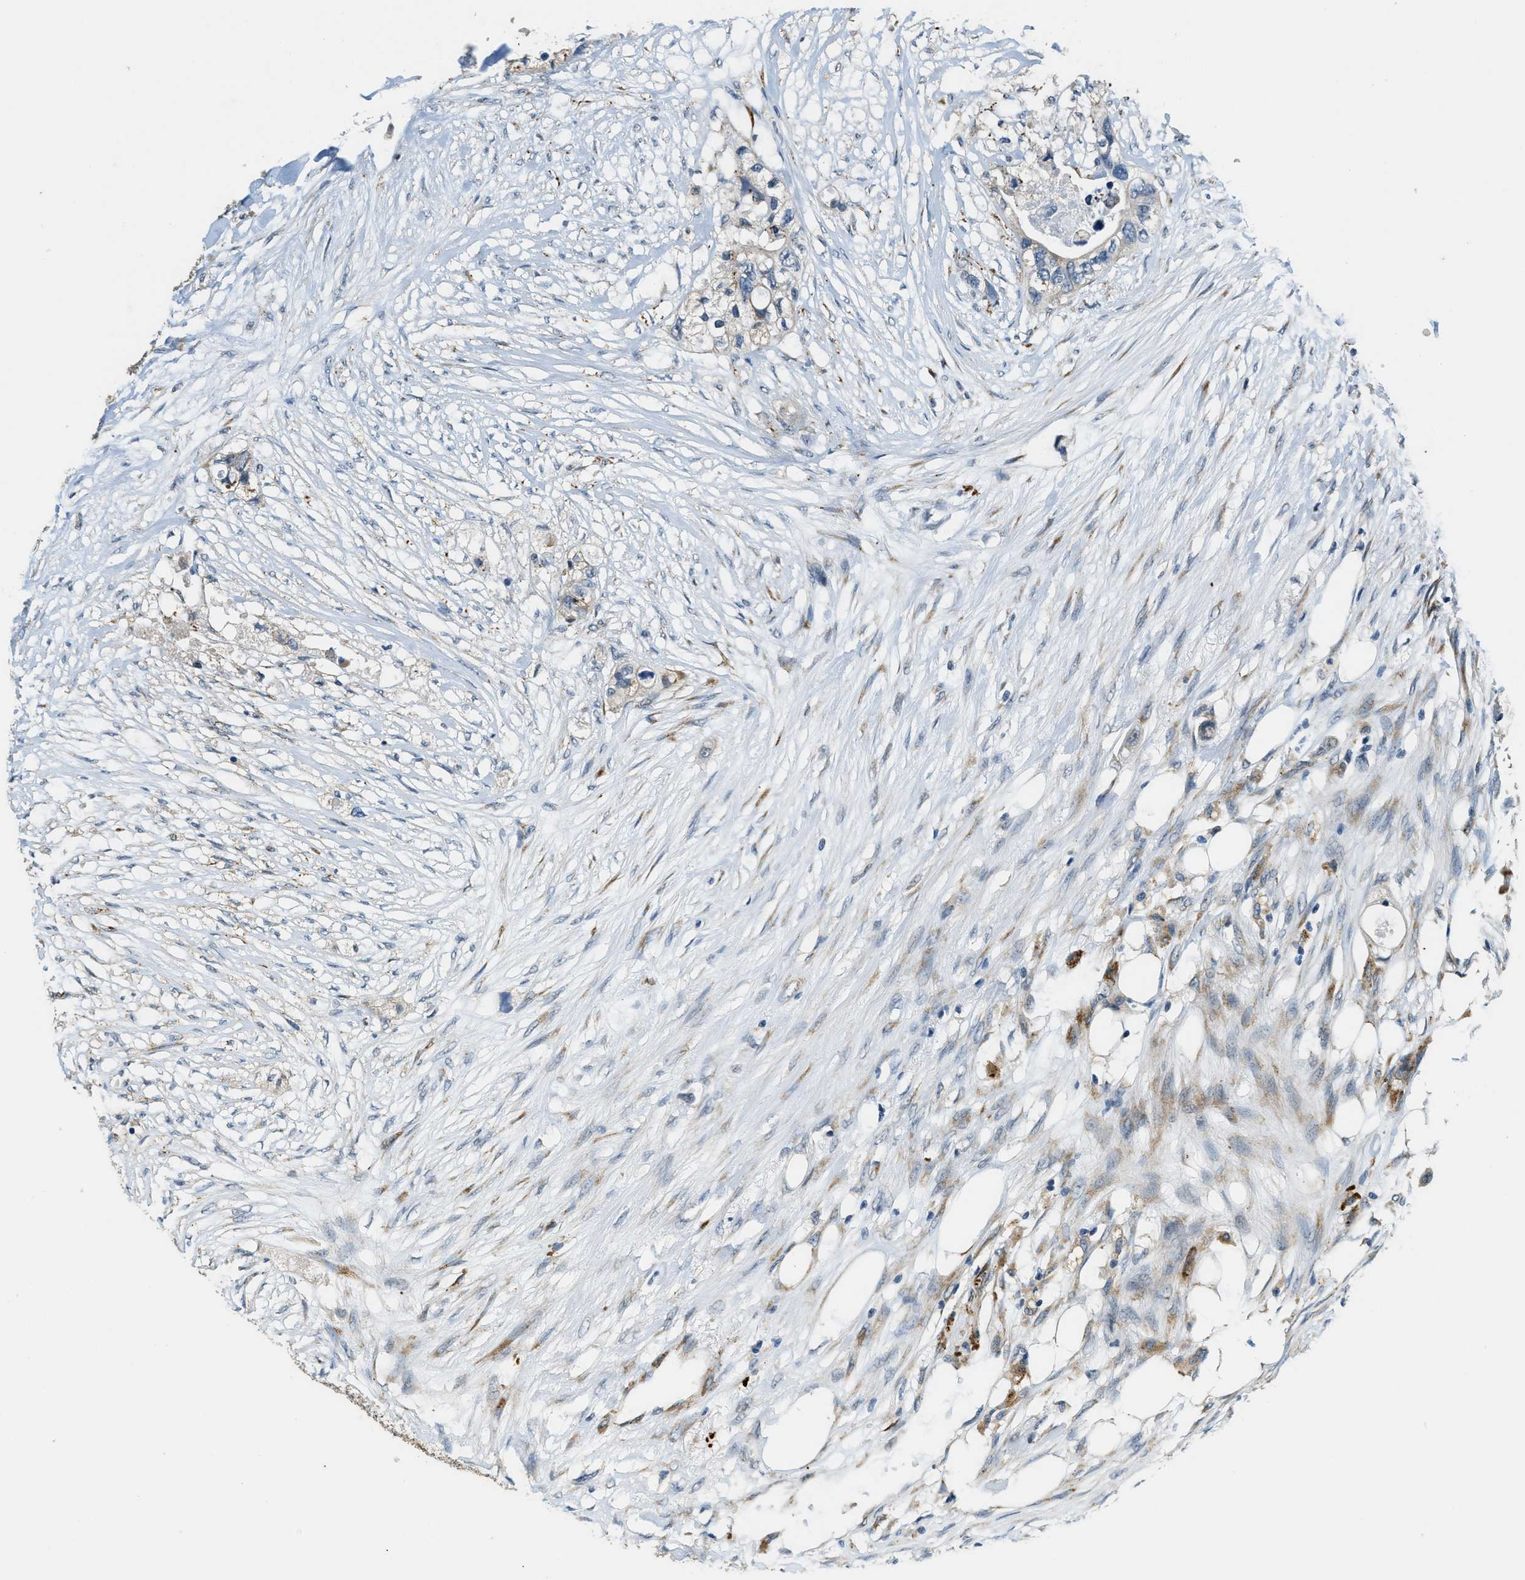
{"staining": {"intensity": "negative", "quantity": "none", "location": "none"}, "tissue": "colorectal cancer", "cell_type": "Tumor cells", "image_type": "cancer", "snomed": [{"axis": "morphology", "description": "Adenocarcinoma, NOS"}, {"axis": "topography", "description": "Colon"}], "caption": "Colorectal cancer (adenocarcinoma) stained for a protein using immunohistochemistry (IHC) displays no positivity tumor cells.", "gene": "HERC2", "patient": {"sex": "female", "age": 57}}